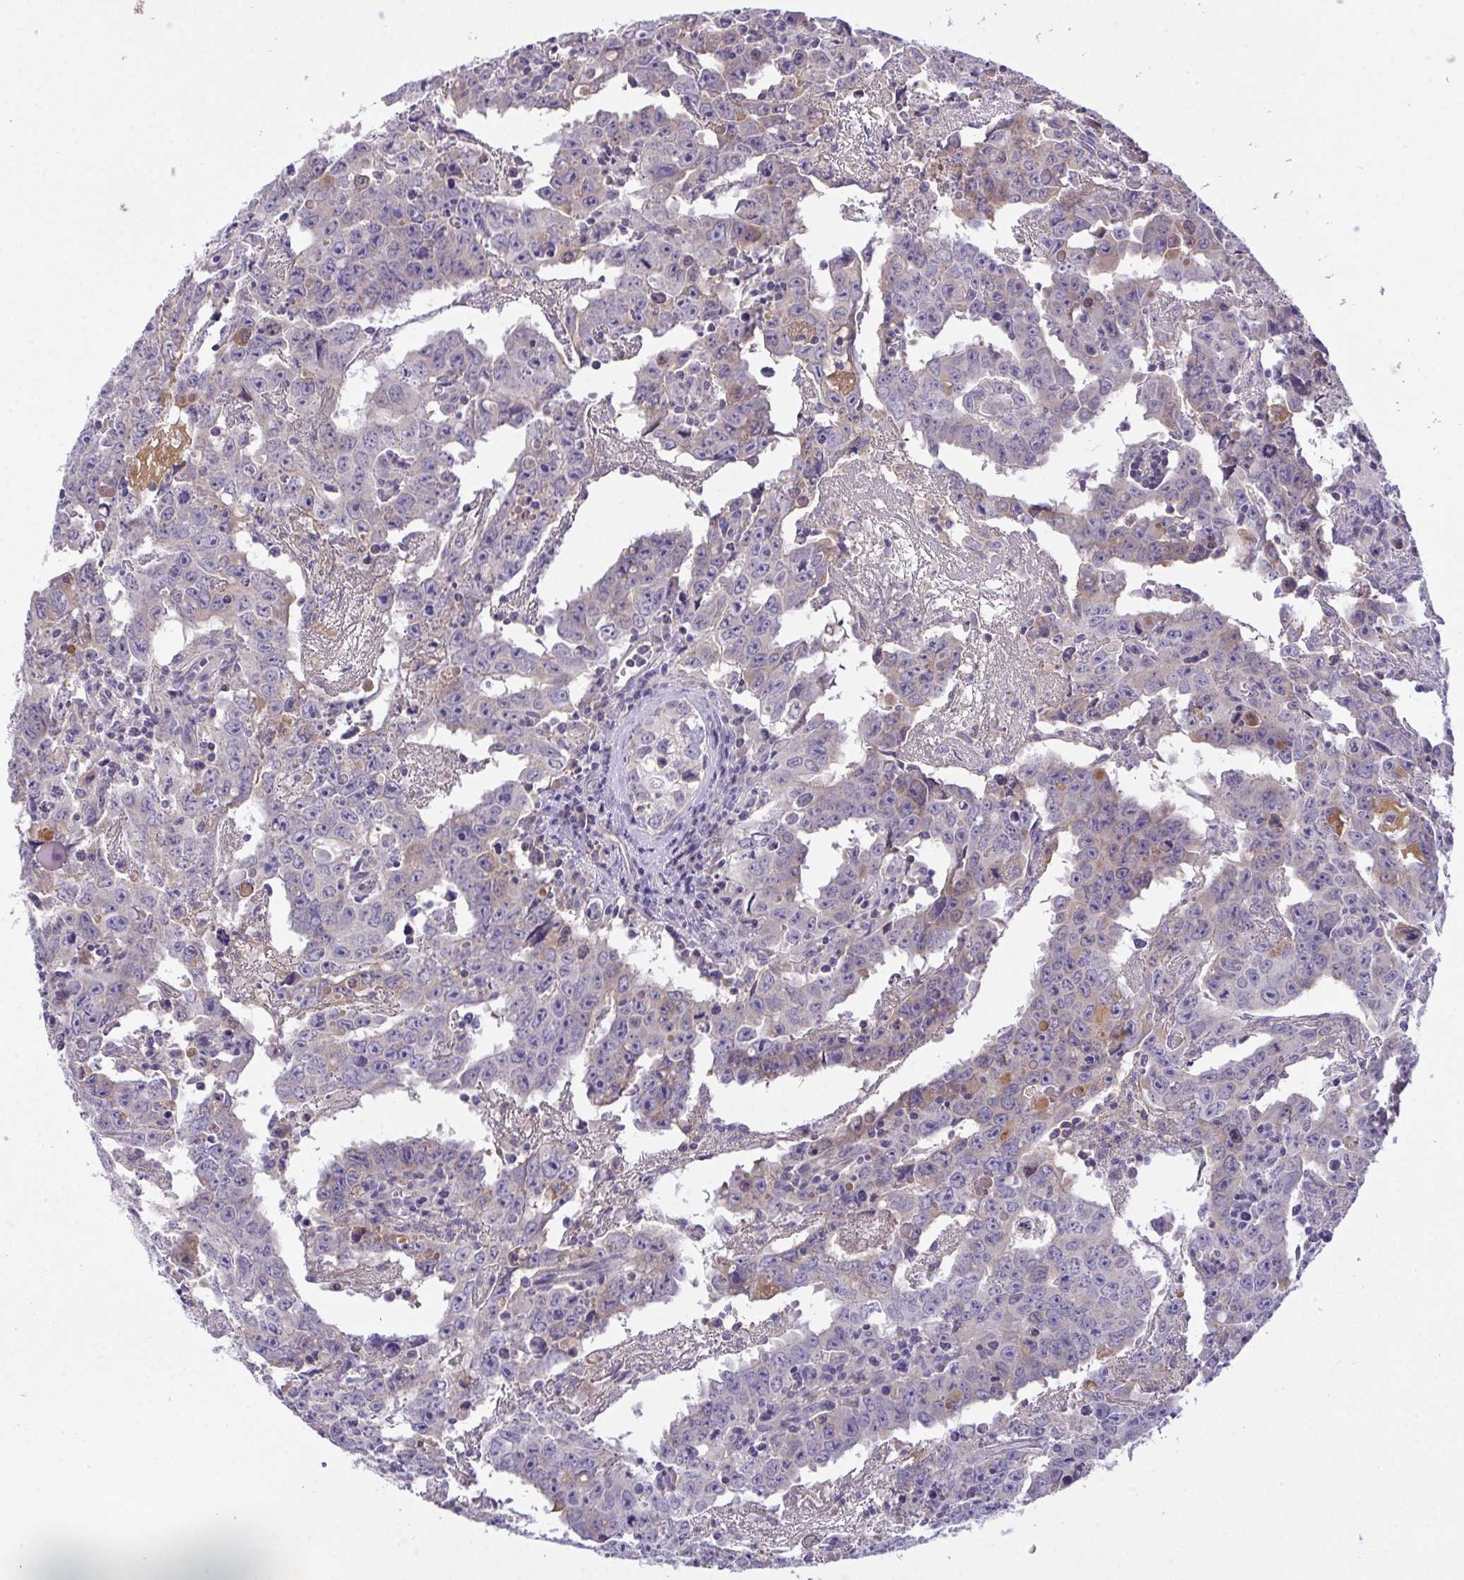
{"staining": {"intensity": "negative", "quantity": "none", "location": "none"}, "tissue": "testis cancer", "cell_type": "Tumor cells", "image_type": "cancer", "snomed": [{"axis": "morphology", "description": "Carcinoma, Embryonal, NOS"}, {"axis": "topography", "description": "Testis"}], "caption": "Immunohistochemical staining of testis cancer (embryonal carcinoma) demonstrates no significant positivity in tumor cells.", "gene": "ZNF581", "patient": {"sex": "male", "age": 22}}